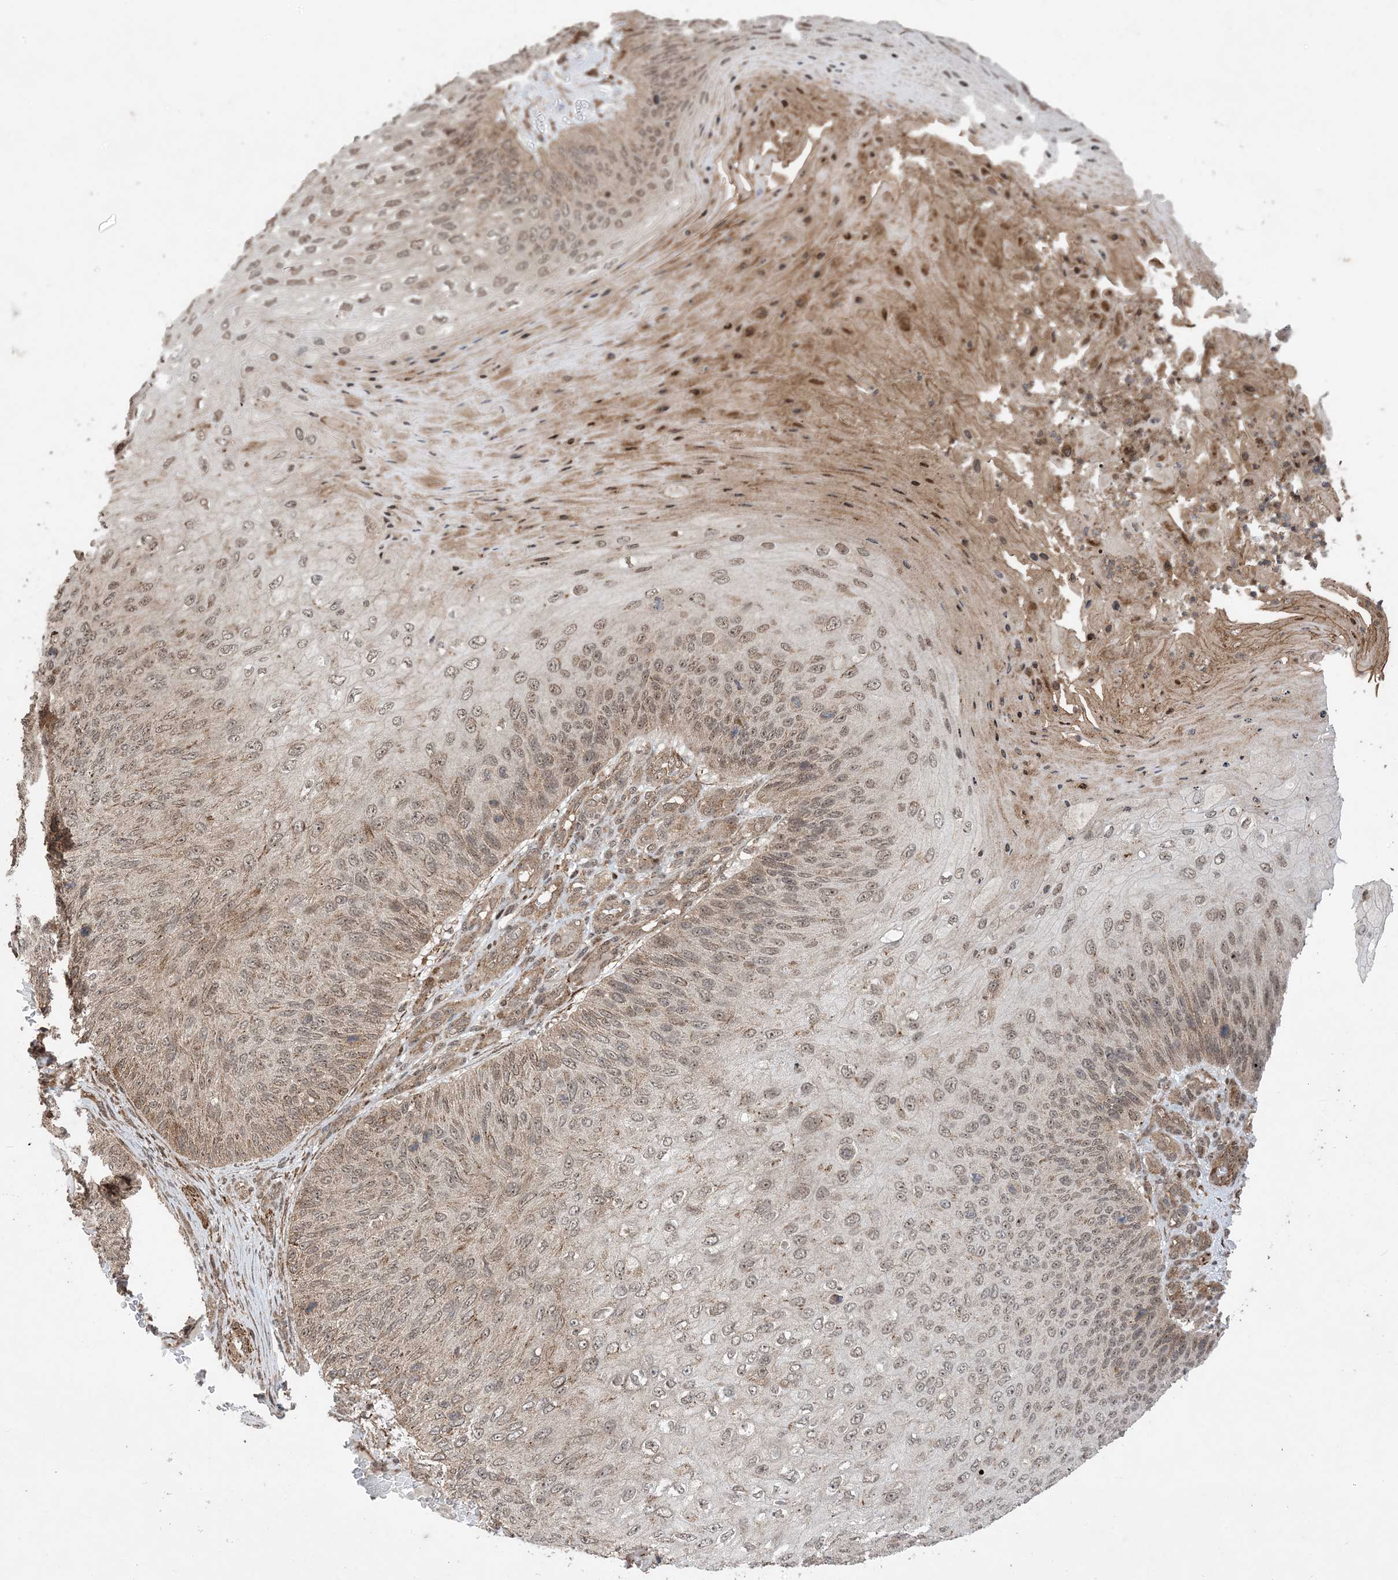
{"staining": {"intensity": "moderate", "quantity": ">75%", "location": "nuclear"}, "tissue": "skin cancer", "cell_type": "Tumor cells", "image_type": "cancer", "snomed": [{"axis": "morphology", "description": "Squamous cell carcinoma, NOS"}, {"axis": "topography", "description": "Skin"}], "caption": "A brown stain labels moderate nuclear positivity of a protein in skin squamous cell carcinoma tumor cells. Immunohistochemistry stains the protein of interest in brown and the nuclei are stained blue.", "gene": "ZNF511", "patient": {"sex": "female", "age": 88}}